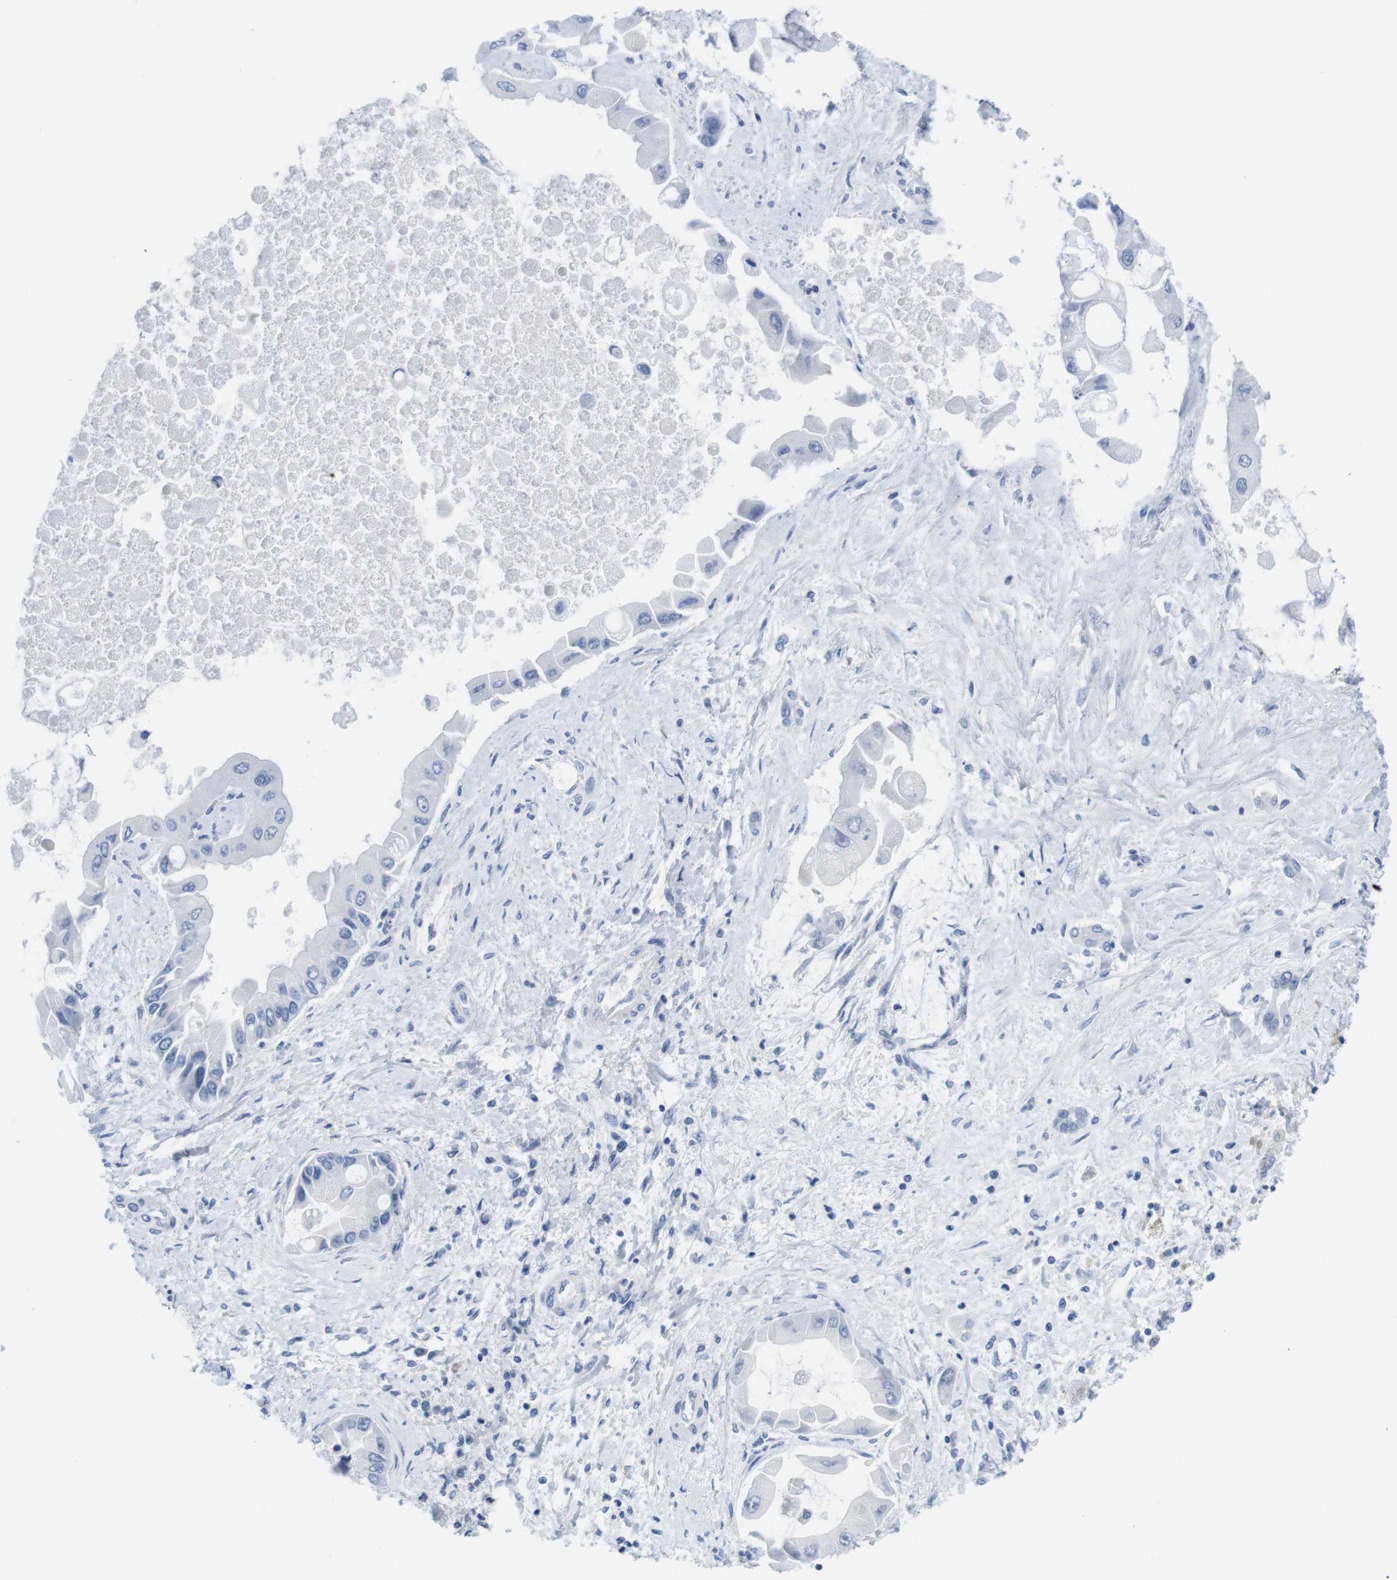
{"staining": {"intensity": "negative", "quantity": "none", "location": "none"}, "tissue": "liver cancer", "cell_type": "Tumor cells", "image_type": "cancer", "snomed": [{"axis": "morphology", "description": "Cholangiocarcinoma"}, {"axis": "topography", "description": "Liver"}], "caption": "Human liver cholangiocarcinoma stained for a protein using immunohistochemistry shows no expression in tumor cells.", "gene": "MAP6", "patient": {"sex": "male", "age": 50}}